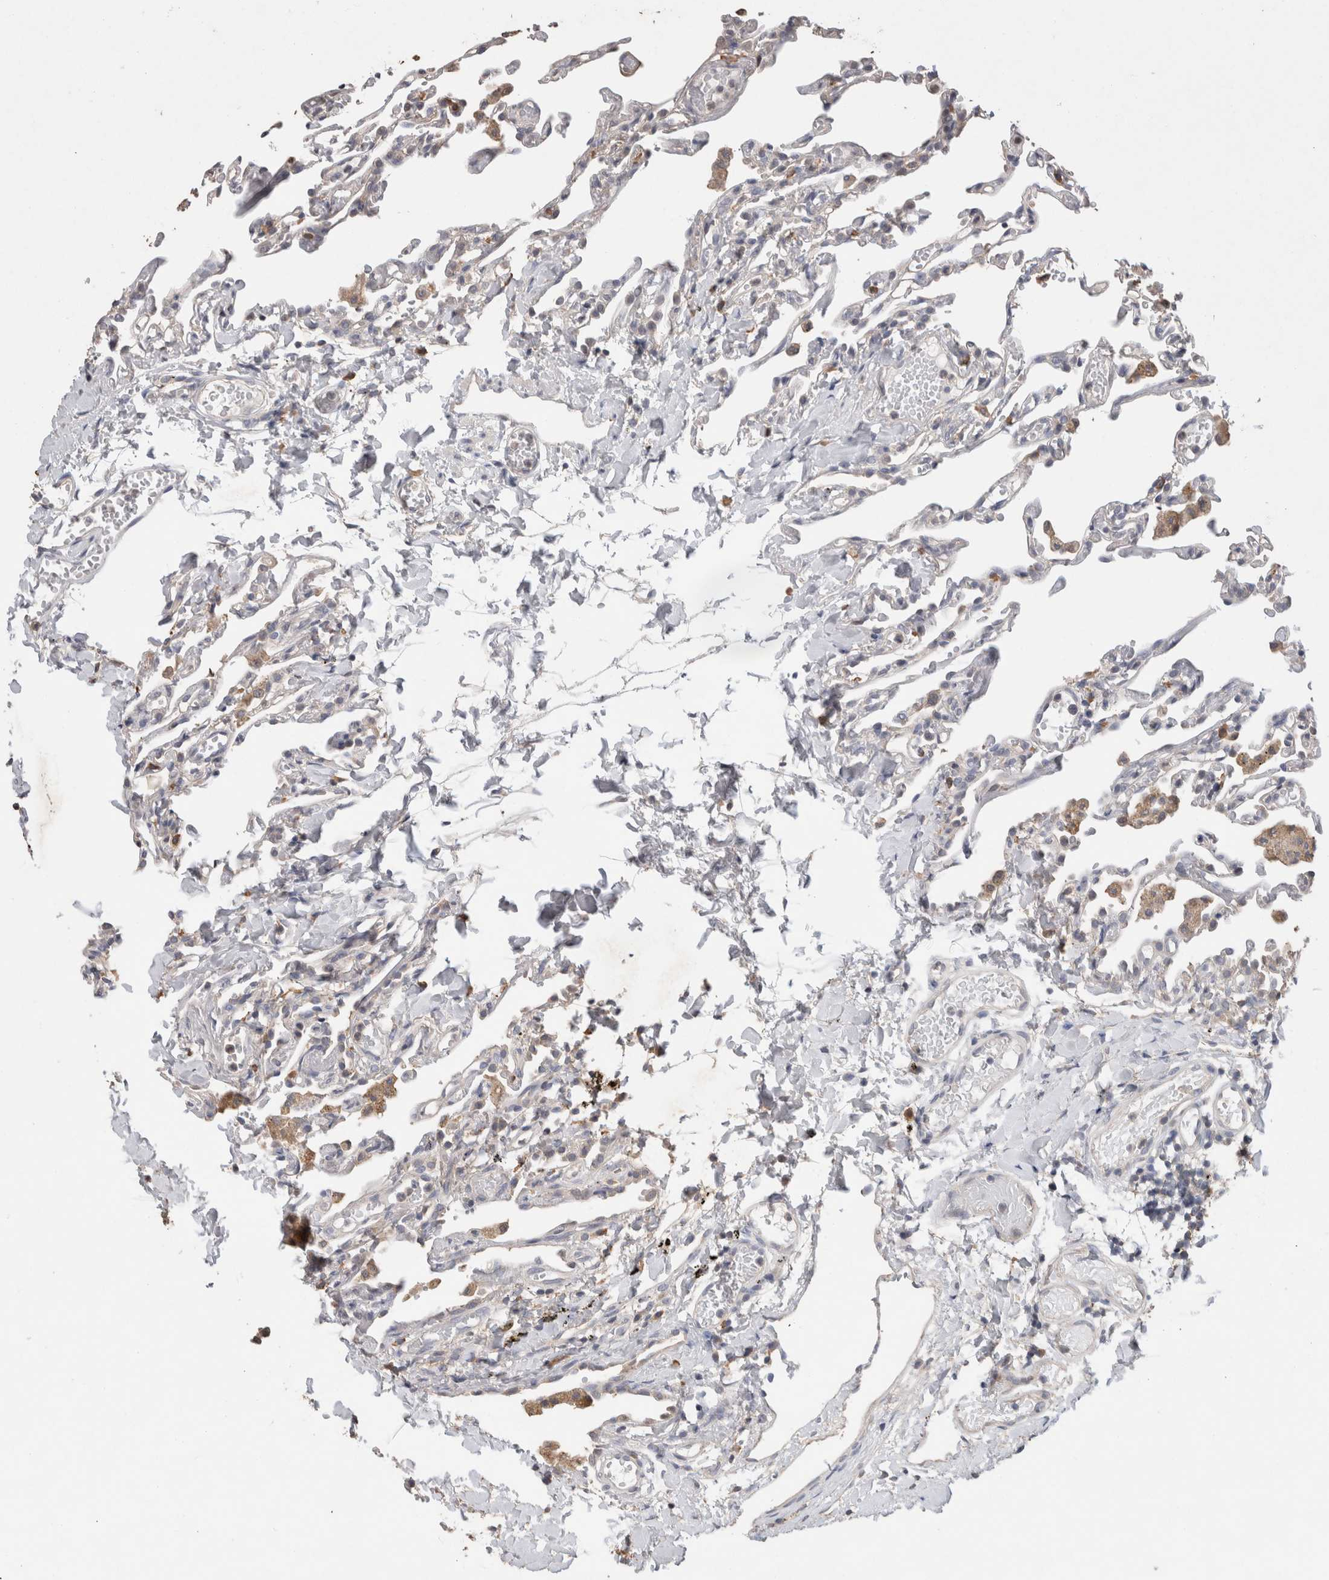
{"staining": {"intensity": "weak", "quantity": "25%-75%", "location": "cytoplasmic/membranous"}, "tissue": "lung", "cell_type": "Alveolar cells", "image_type": "normal", "snomed": [{"axis": "morphology", "description": "Normal tissue, NOS"}, {"axis": "topography", "description": "Lung"}], "caption": "Immunohistochemical staining of benign human lung reveals 25%-75% levels of weak cytoplasmic/membranous protein expression in about 25%-75% of alveolar cells.", "gene": "TRIM5", "patient": {"sex": "male", "age": 21}}